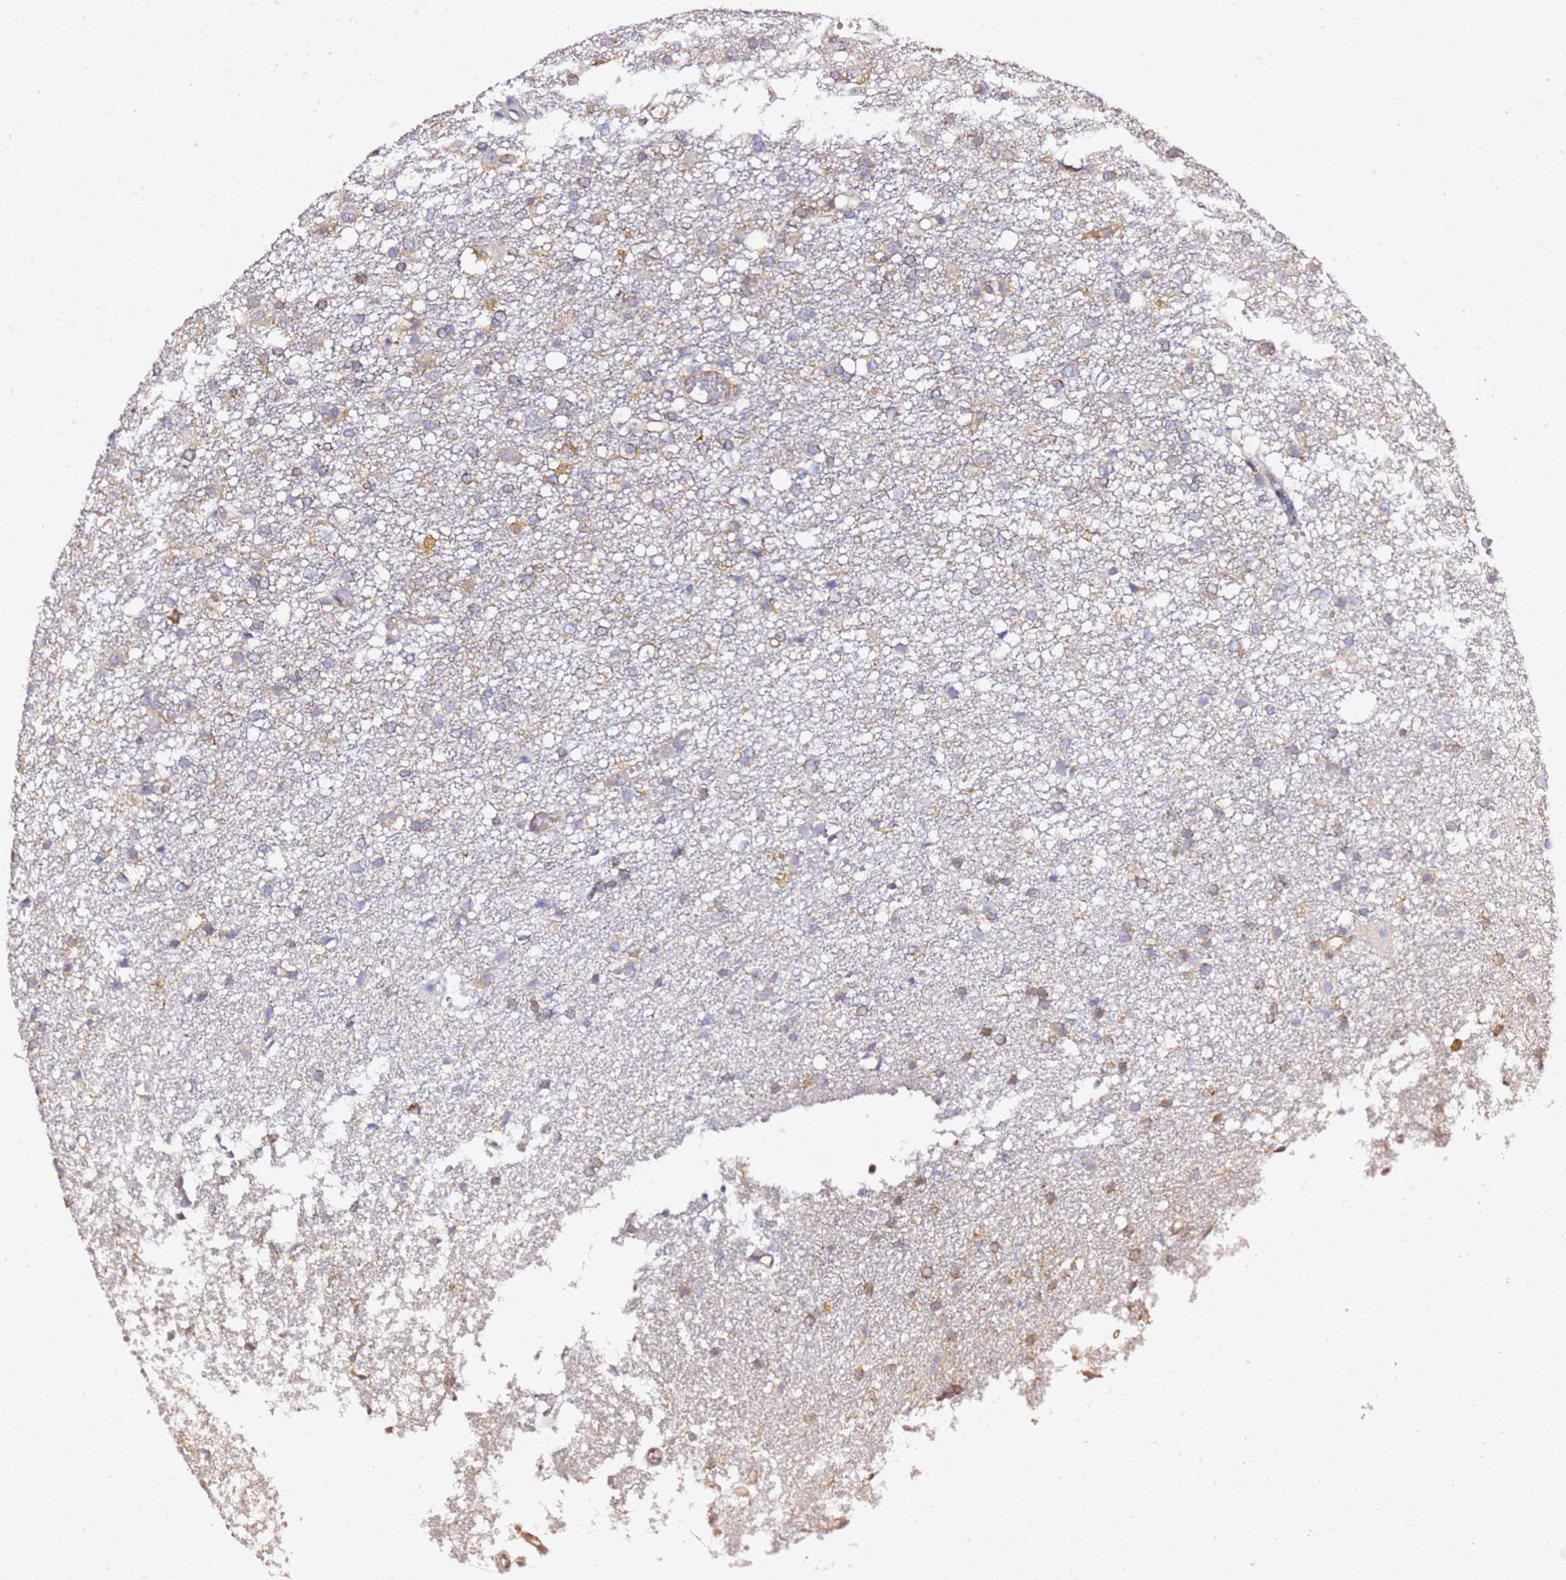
{"staining": {"intensity": "moderate", "quantity": "<25%", "location": "cytoplasmic/membranous"}, "tissue": "glioma", "cell_type": "Tumor cells", "image_type": "cancer", "snomed": [{"axis": "morphology", "description": "Glioma, malignant, High grade"}, {"axis": "topography", "description": "Brain"}], "caption": "Malignant glioma (high-grade) tissue shows moderate cytoplasmic/membranous staining in about <25% of tumor cells", "gene": "TPST1", "patient": {"sex": "female", "age": 59}}